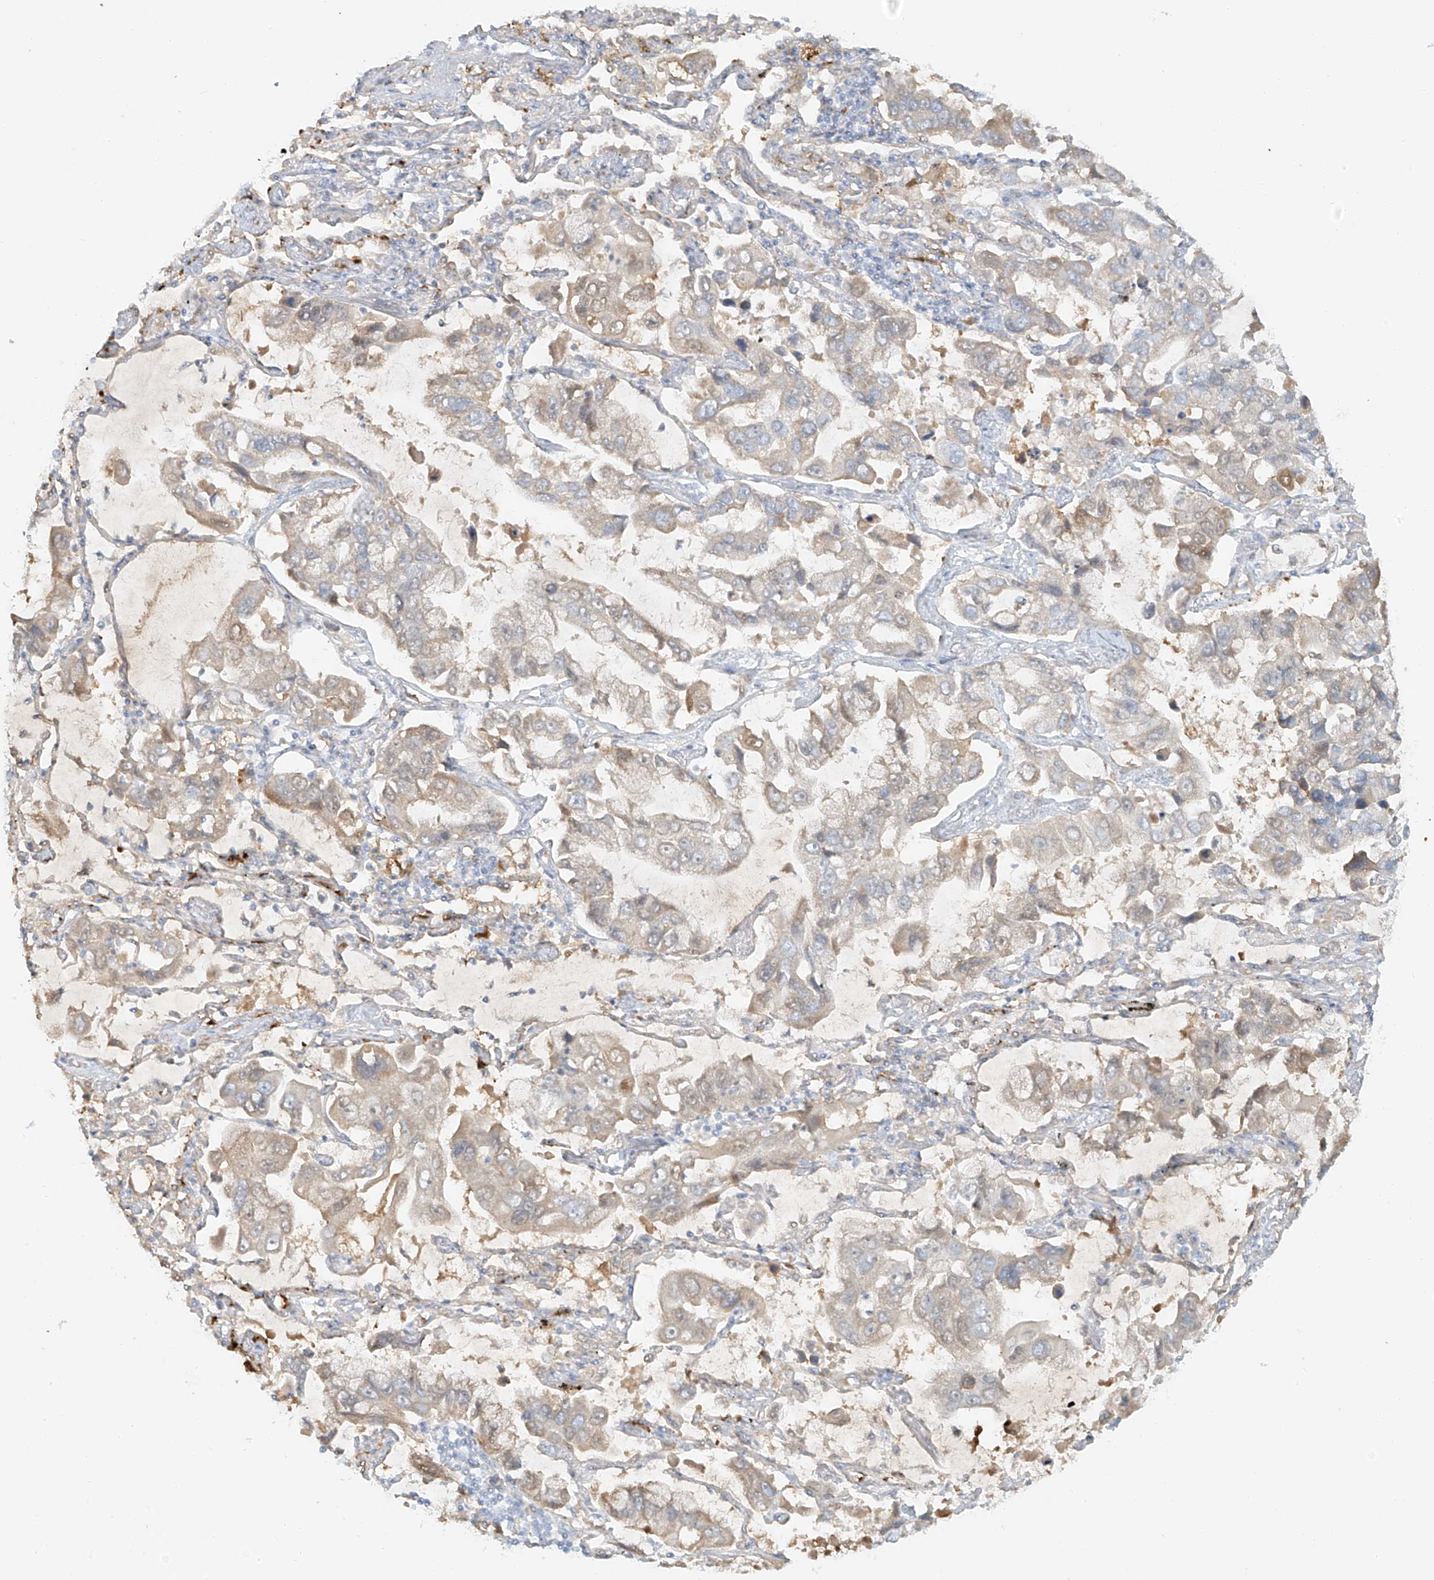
{"staining": {"intensity": "weak", "quantity": "<25%", "location": "cytoplasmic/membranous"}, "tissue": "lung cancer", "cell_type": "Tumor cells", "image_type": "cancer", "snomed": [{"axis": "morphology", "description": "Adenocarcinoma, NOS"}, {"axis": "topography", "description": "Lung"}], "caption": "Tumor cells are negative for protein expression in human lung cancer. Nuclei are stained in blue.", "gene": "UPK1B", "patient": {"sex": "male", "age": 64}}